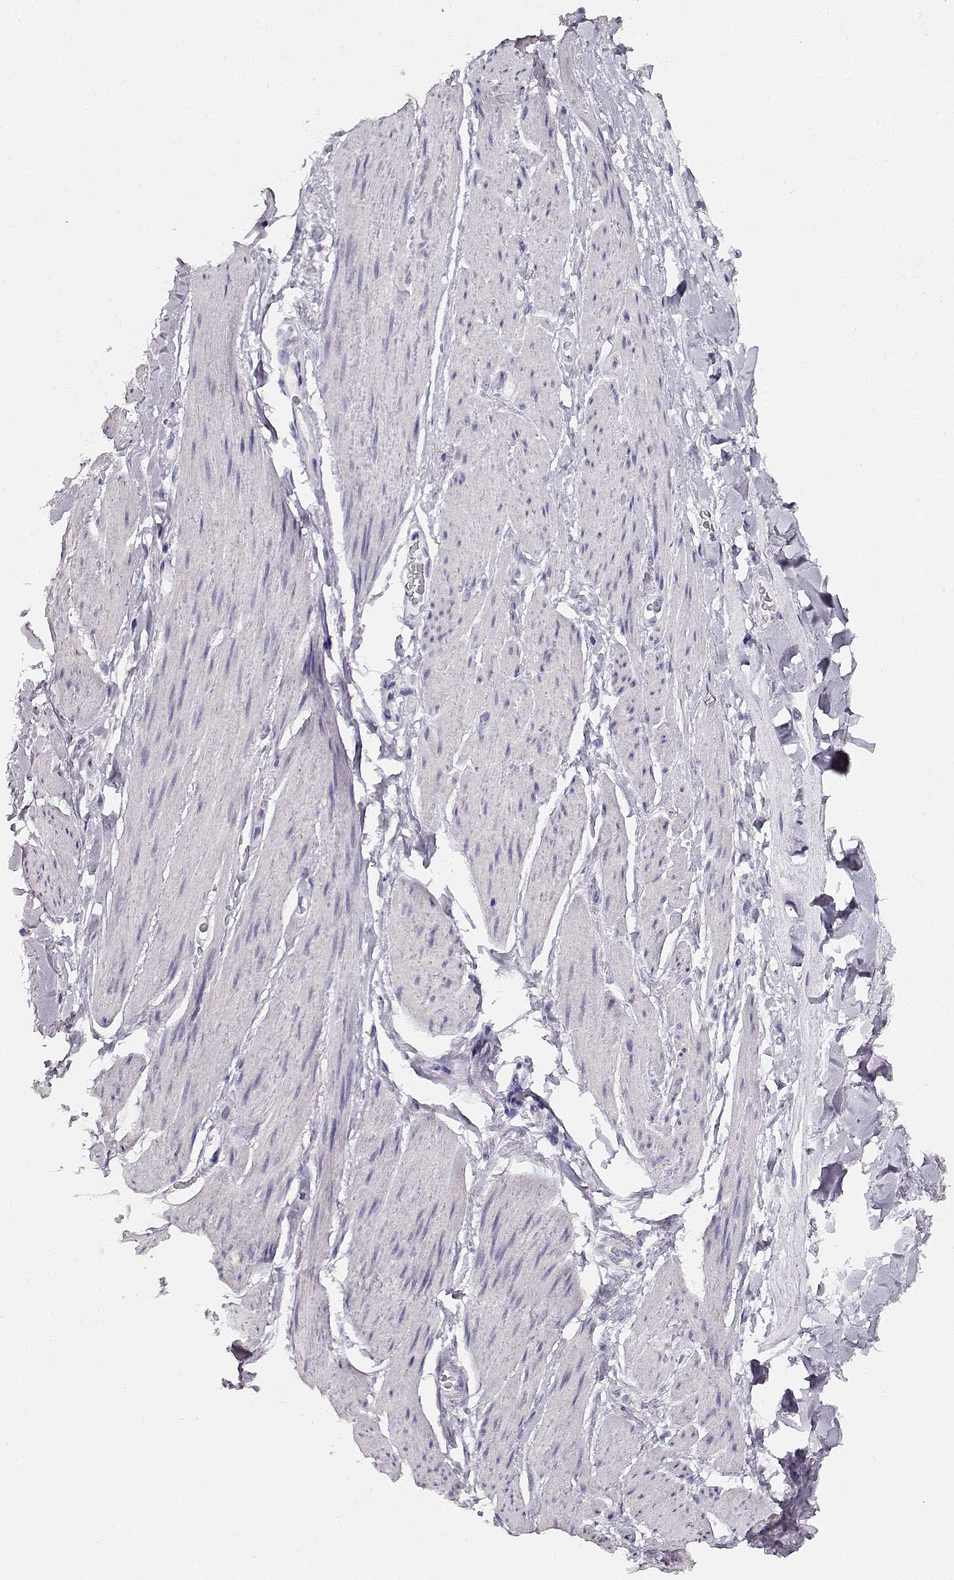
{"staining": {"intensity": "negative", "quantity": "none", "location": "none"}, "tissue": "soft tissue", "cell_type": "Fibroblasts", "image_type": "normal", "snomed": [{"axis": "morphology", "description": "Normal tissue, NOS"}, {"axis": "topography", "description": "Anal"}, {"axis": "topography", "description": "Peripheral nerve tissue"}], "caption": "An immunohistochemistry histopathology image of unremarkable soft tissue is shown. There is no staining in fibroblasts of soft tissue.", "gene": "ACTN2", "patient": {"sex": "male", "age": 53}}